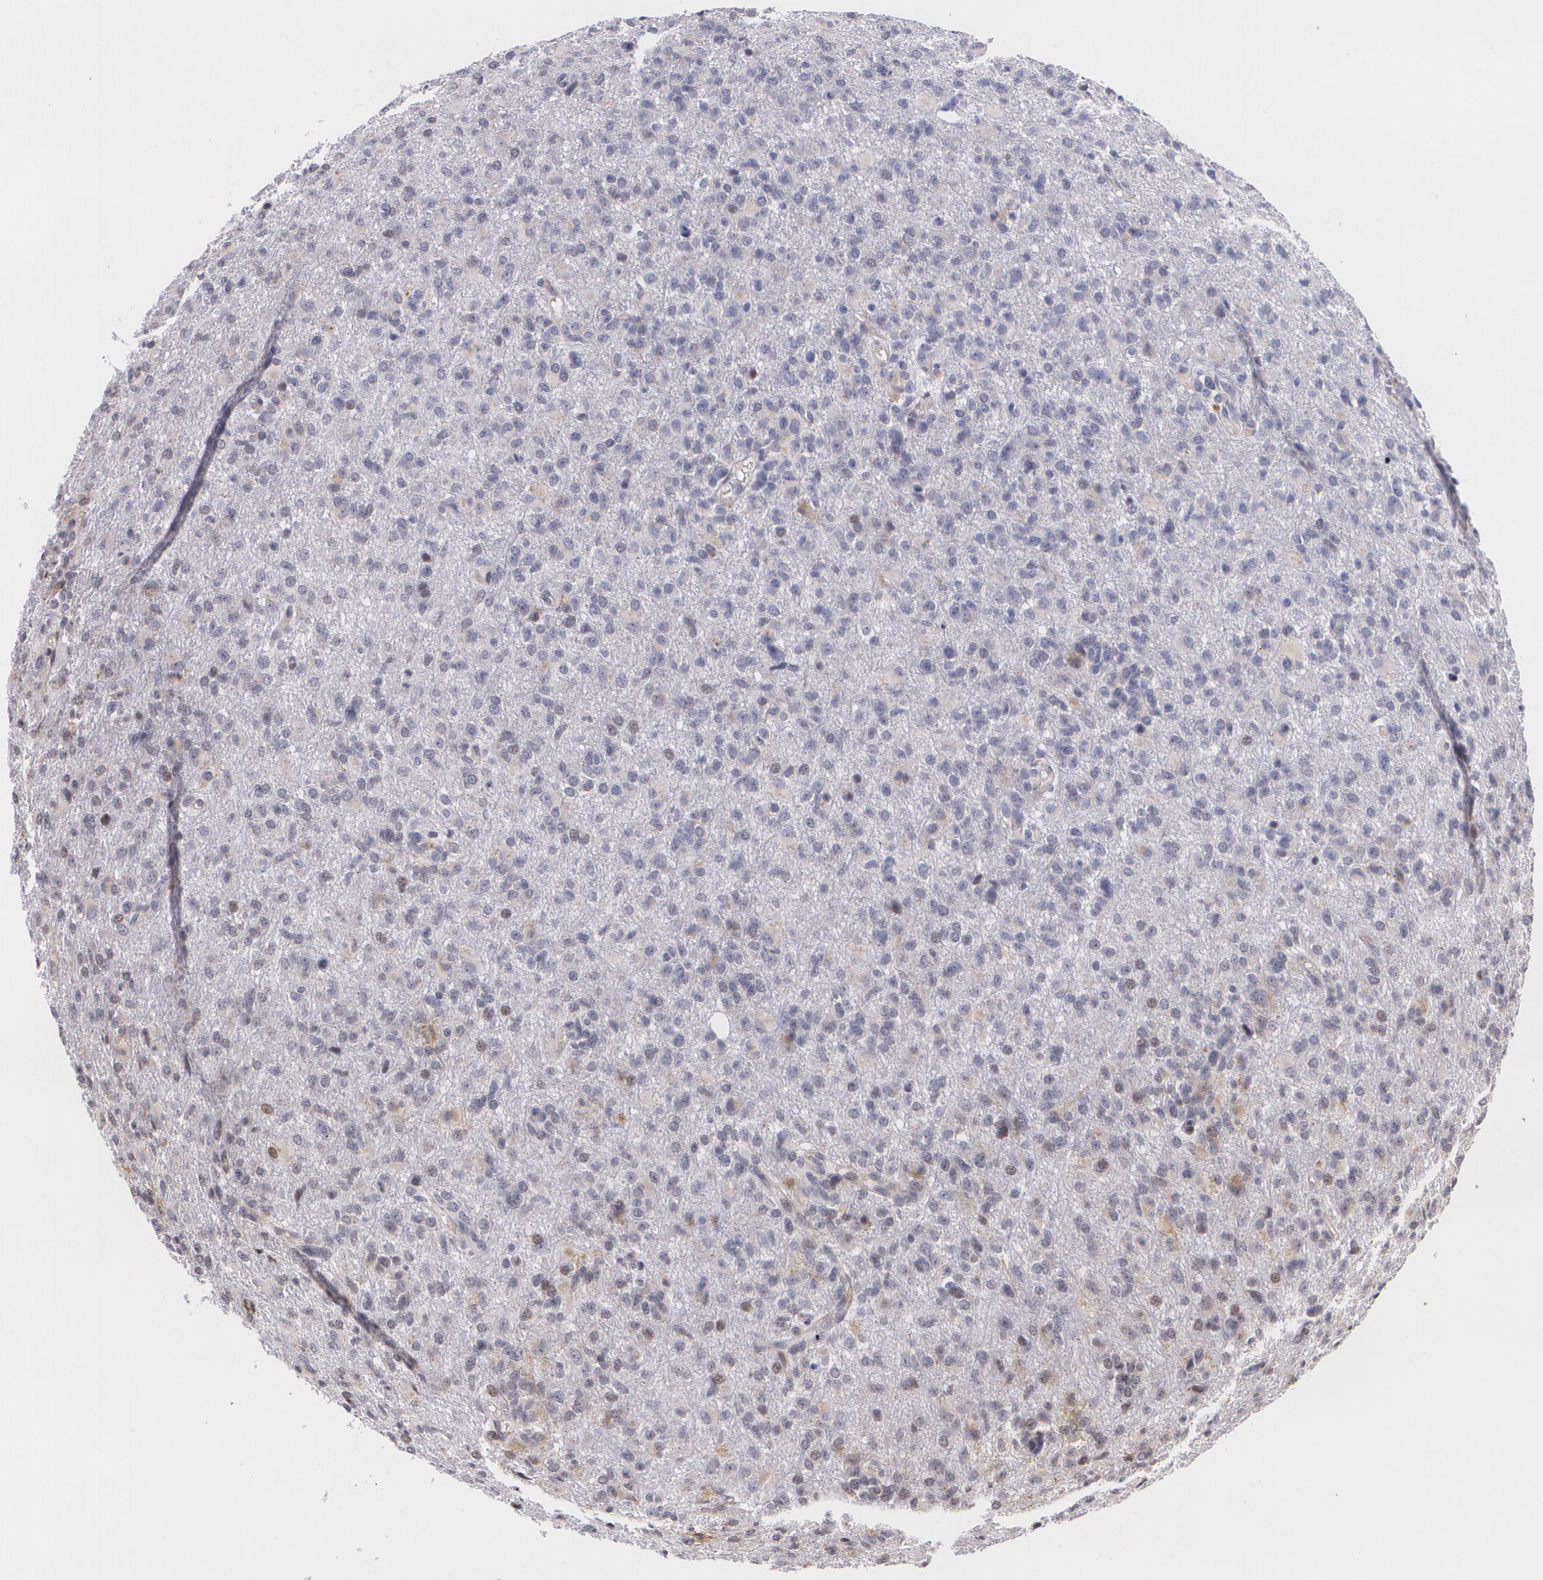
{"staining": {"intensity": "negative", "quantity": "none", "location": "none"}, "tissue": "glioma", "cell_type": "Tumor cells", "image_type": "cancer", "snomed": [{"axis": "morphology", "description": "Glioma, malignant, High grade"}, {"axis": "topography", "description": "Brain"}], "caption": "A photomicrograph of malignant glioma (high-grade) stained for a protein displays no brown staining in tumor cells.", "gene": "VAV3", "patient": {"sex": "male", "age": 68}}